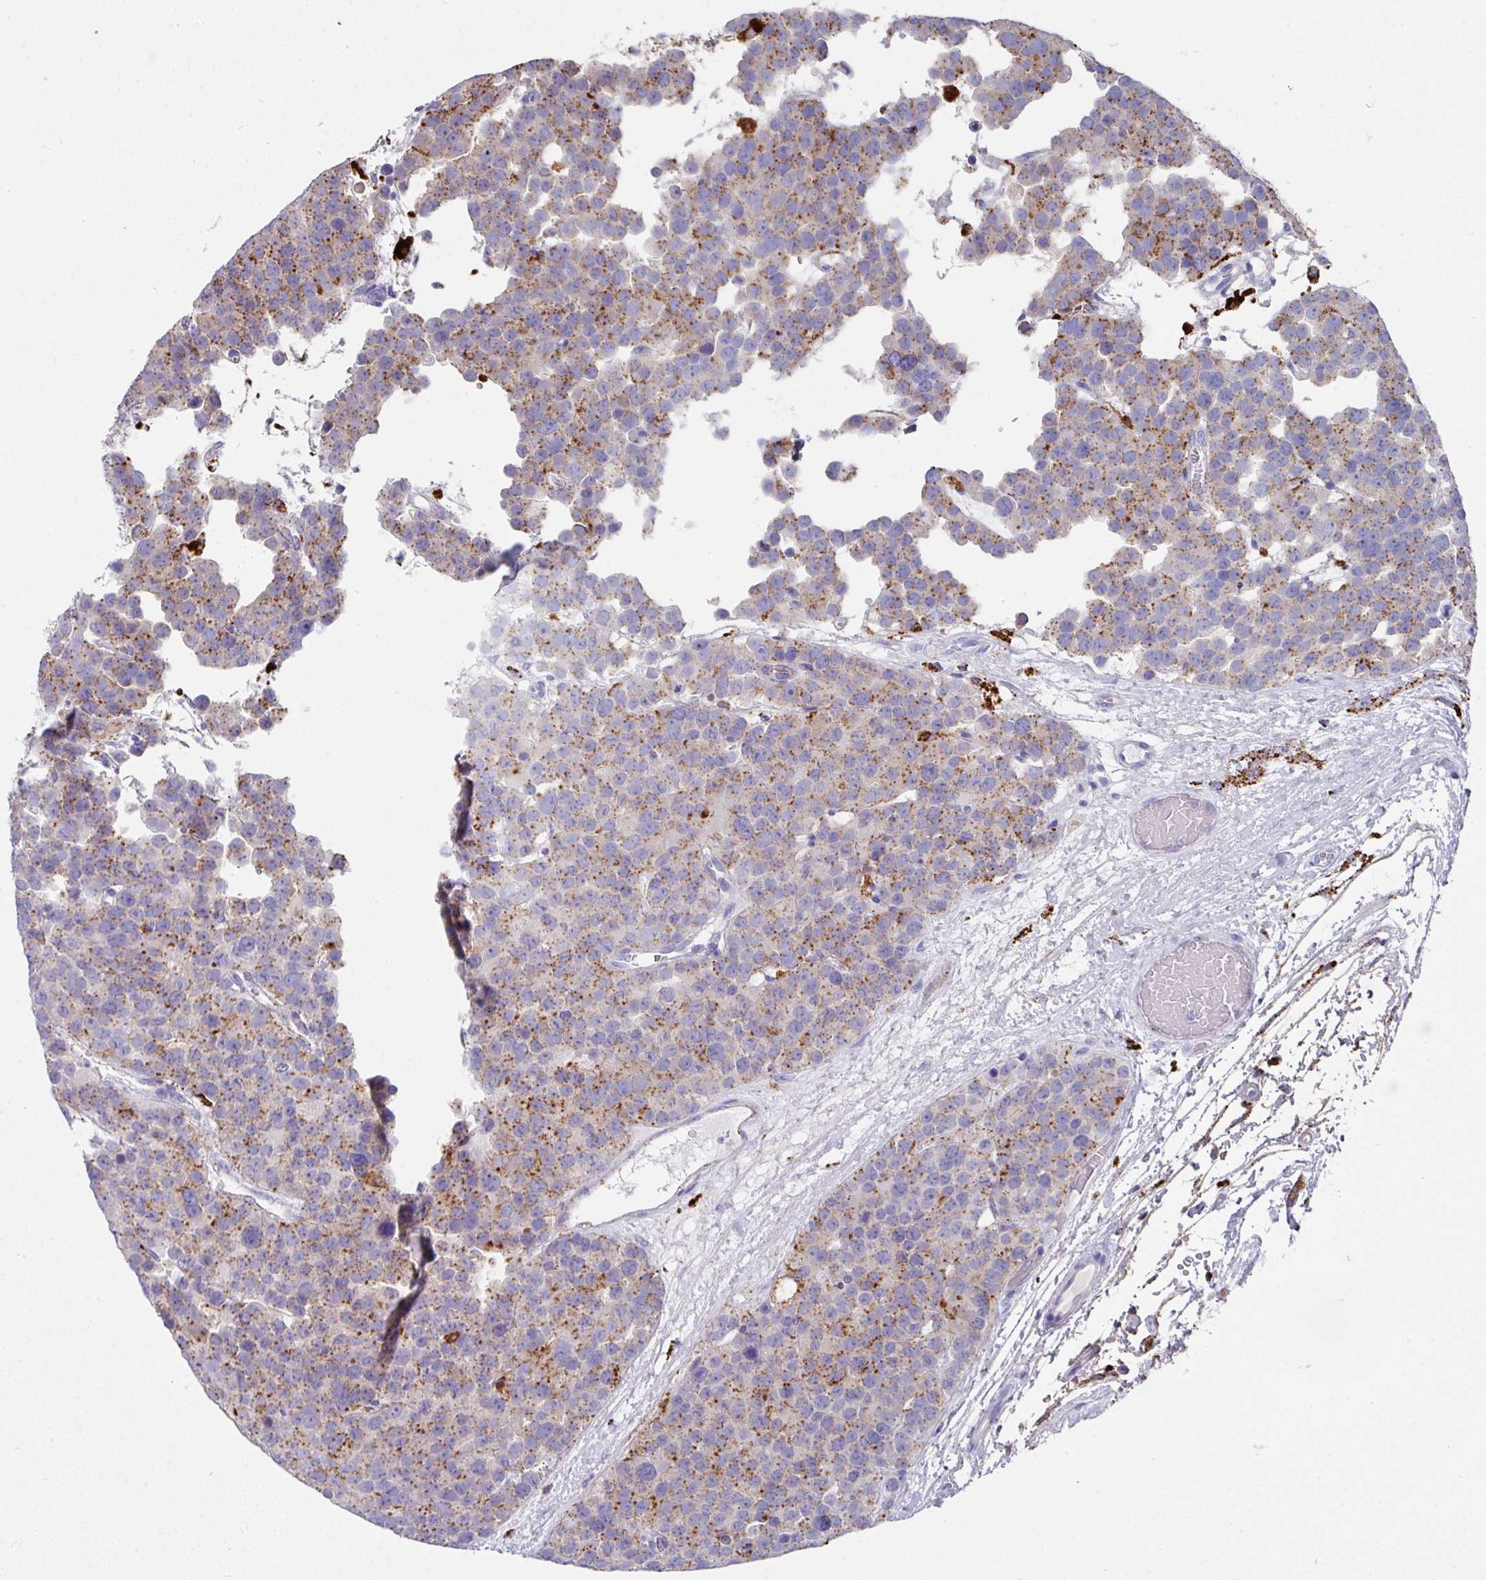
{"staining": {"intensity": "moderate", "quantity": "25%-75%", "location": "cytoplasmic/membranous"}, "tissue": "testis cancer", "cell_type": "Tumor cells", "image_type": "cancer", "snomed": [{"axis": "morphology", "description": "Seminoma, NOS"}, {"axis": "topography", "description": "Testis"}], "caption": "Immunohistochemical staining of human testis seminoma exhibits moderate cytoplasmic/membranous protein expression in about 25%-75% of tumor cells. The staining was performed using DAB (3,3'-diaminobenzidine) to visualize the protein expression in brown, while the nuclei were stained in blue with hematoxylin (Magnification: 20x).", "gene": "CPVL", "patient": {"sex": "male", "age": 71}}